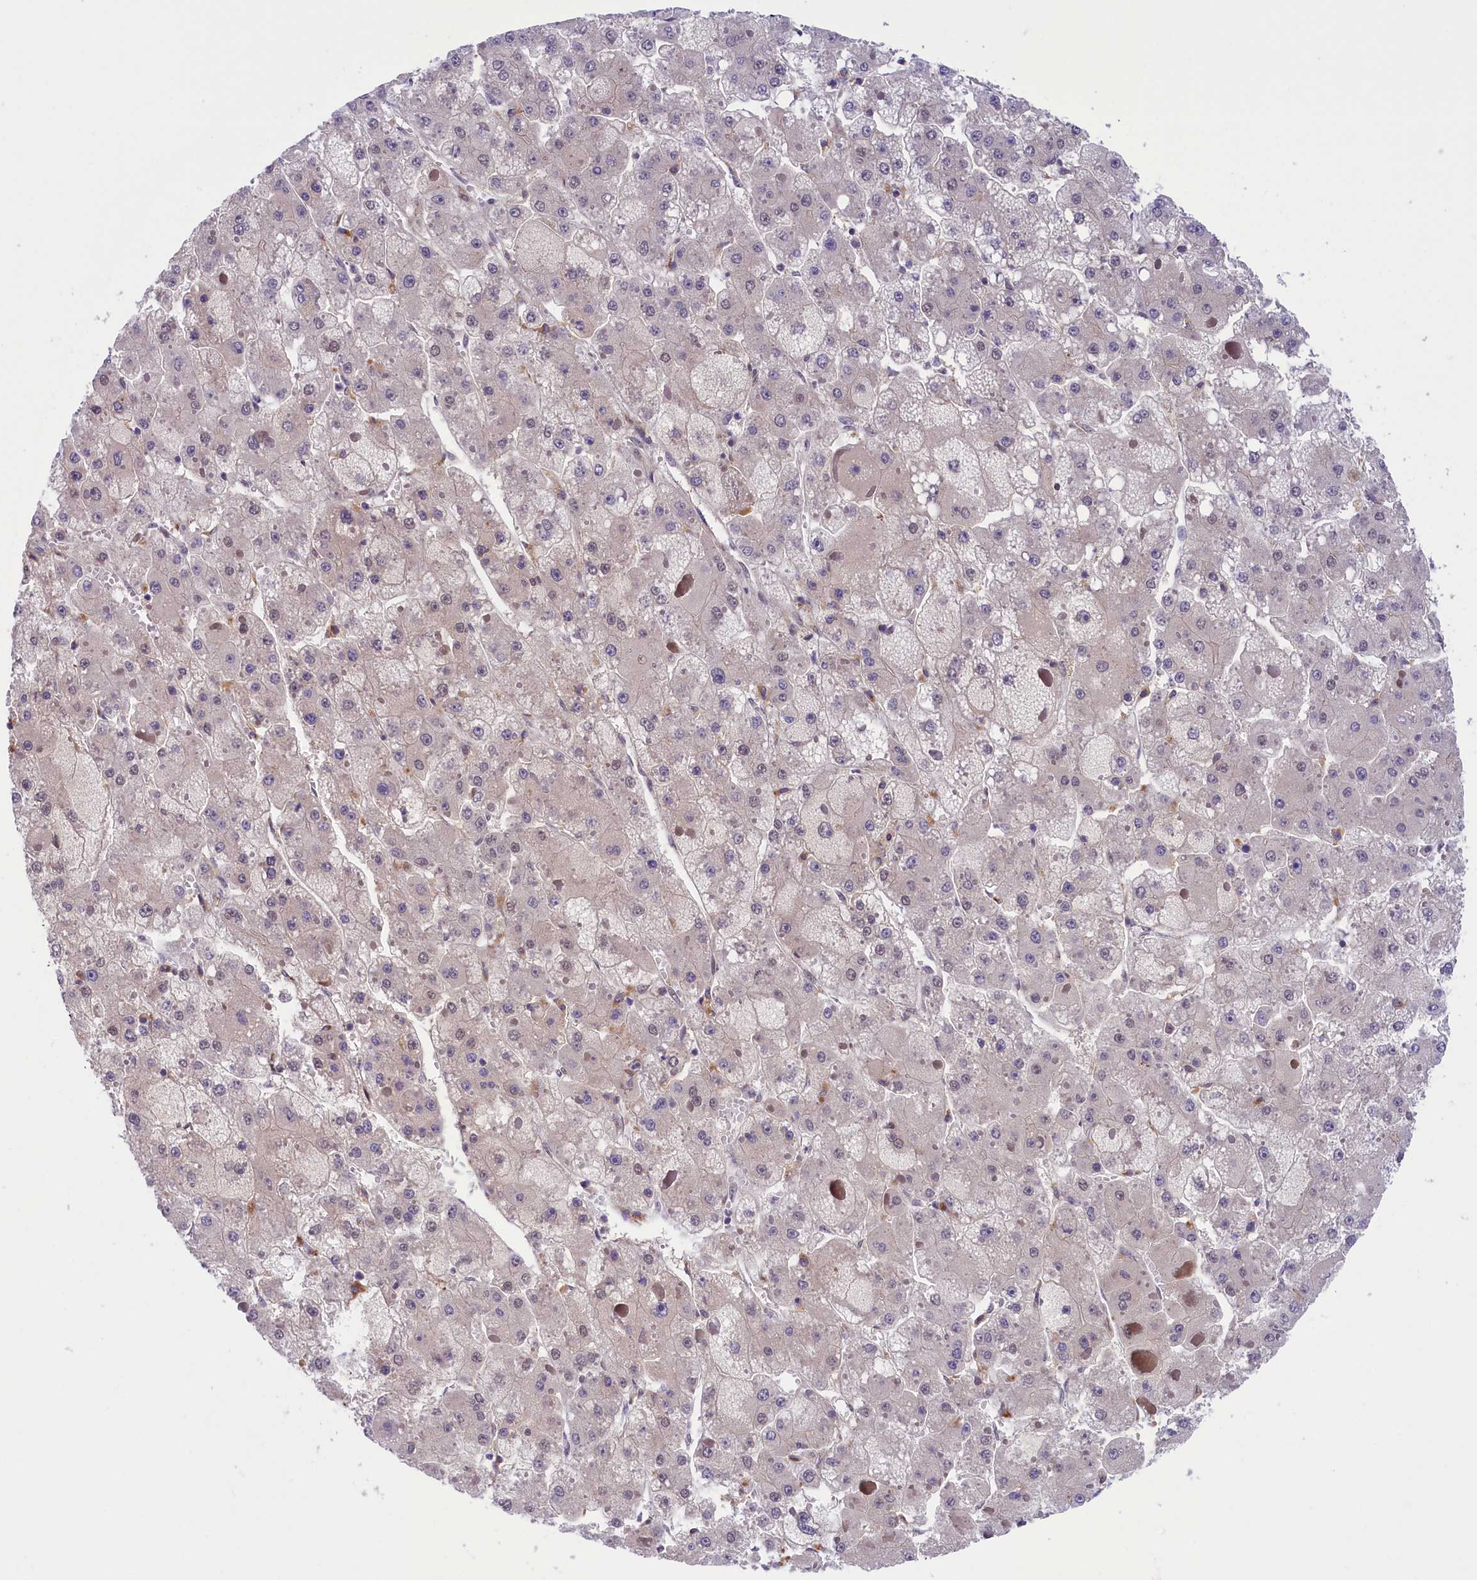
{"staining": {"intensity": "negative", "quantity": "none", "location": "none"}, "tissue": "liver cancer", "cell_type": "Tumor cells", "image_type": "cancer", "snomed": [{"axis": "morphology", "description": "Carcinoma, Hepatocellular, NOS"}, {"axis": "topography", "description": "Liver"}], "caption": "Micrograph shows no protein expression in tumor cells of liver cancer tissue.", "gene": "STYX", "patient": {"sex": "female", "age": 73}}